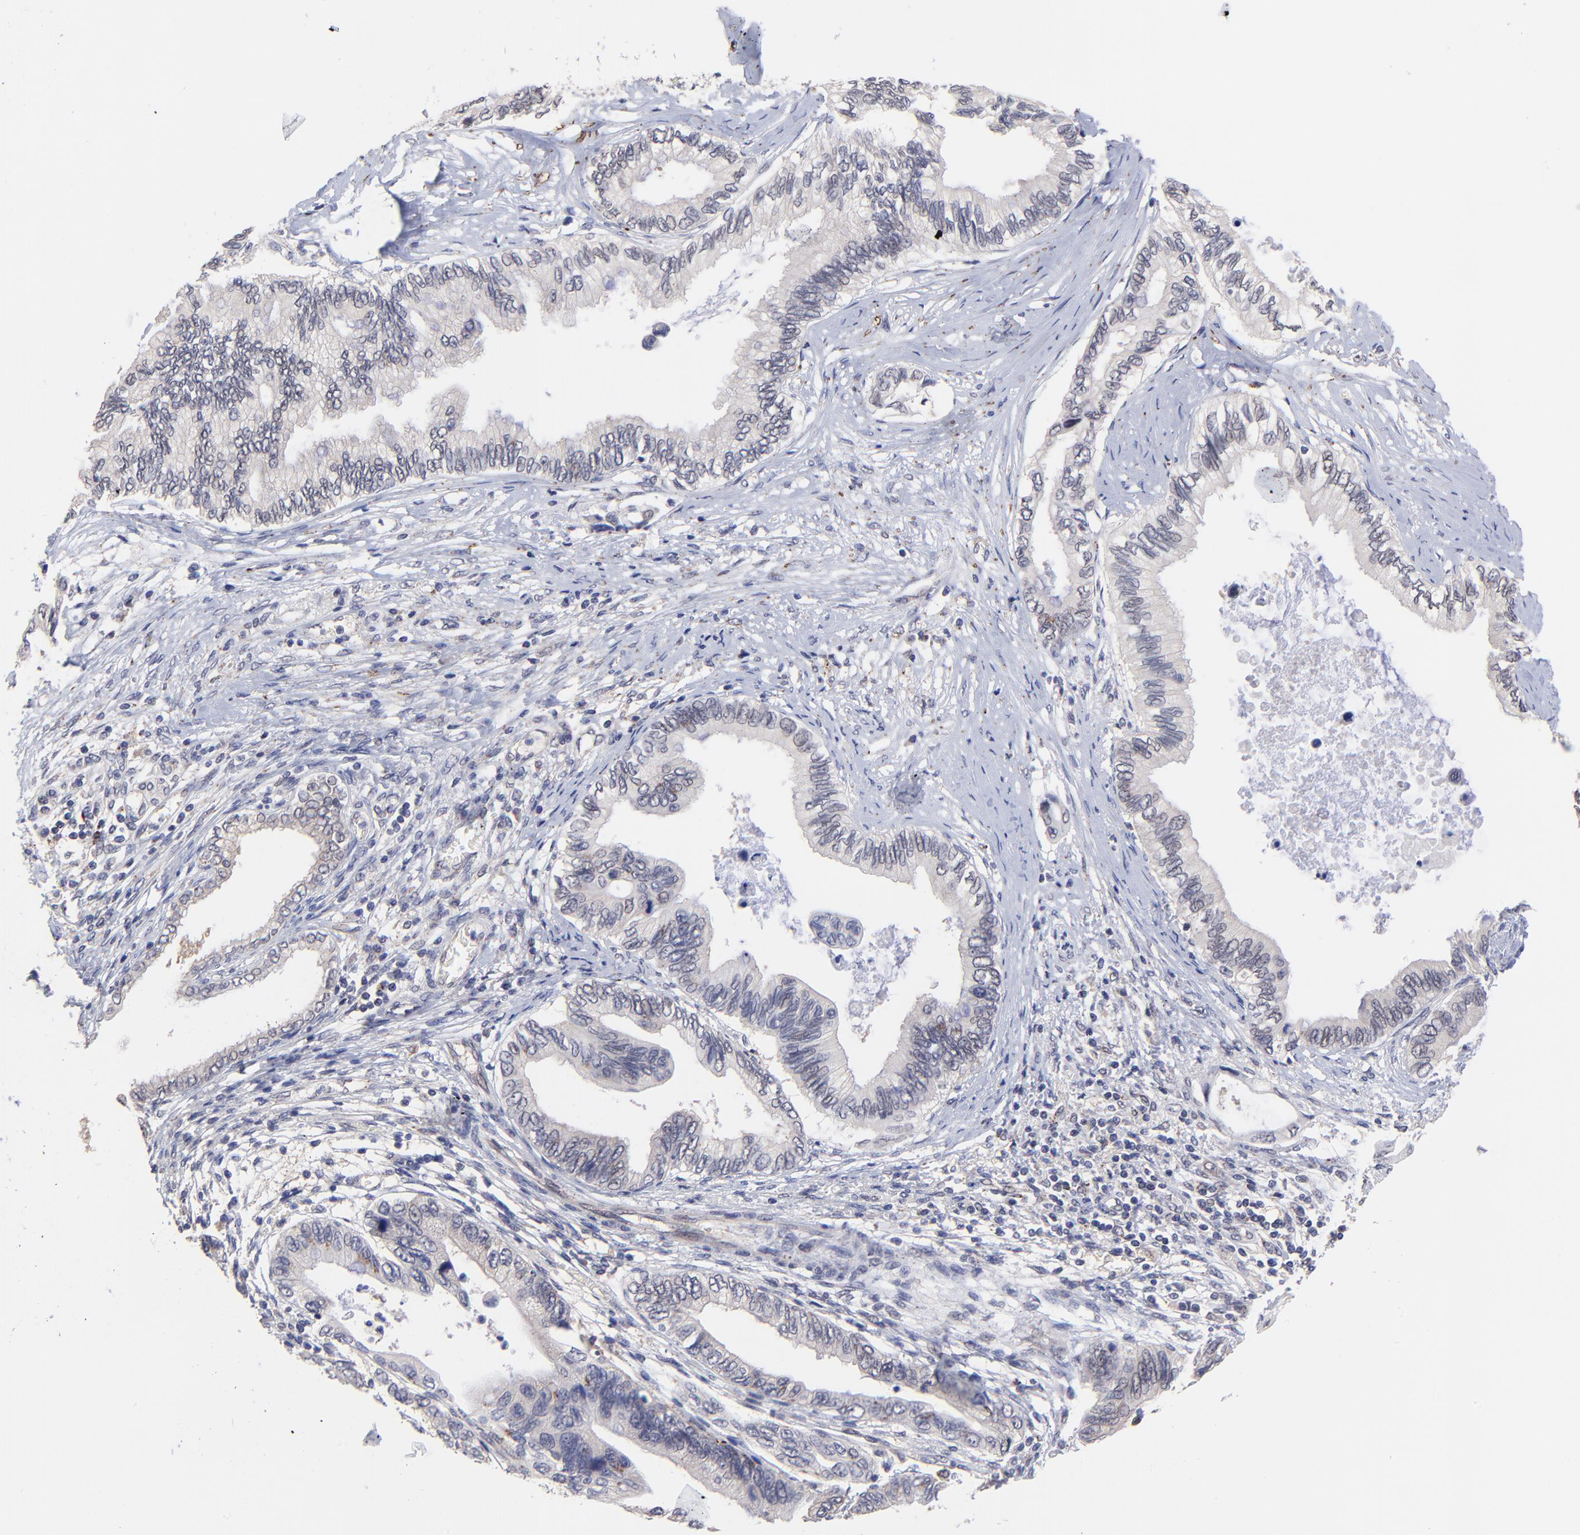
{"staining": {"intensity": "negative", "quantity": "none", "location": "none"}, "tissue": "pancreatic cancer", "cell_type": "Tumor cells", "image_type": "cancer", "snomed": [{"axis": "morphology", "description": "Adenocarcinoma, NOS"}, {"axis": "topography", "description": "Pancreas"}], "caption": "An immunohistochemistry histopathology image of pancreatic cancer (adenocarcinoma) is shown. There is no staining in tumor cells of pancreatic cancer (adenocarcinoma). (DAB (3,3'-diaminobenzidine) immunohistochemistry, high magnification).", "gene": "ZNF747", "patient": {"sex": "female", "age": 66}}